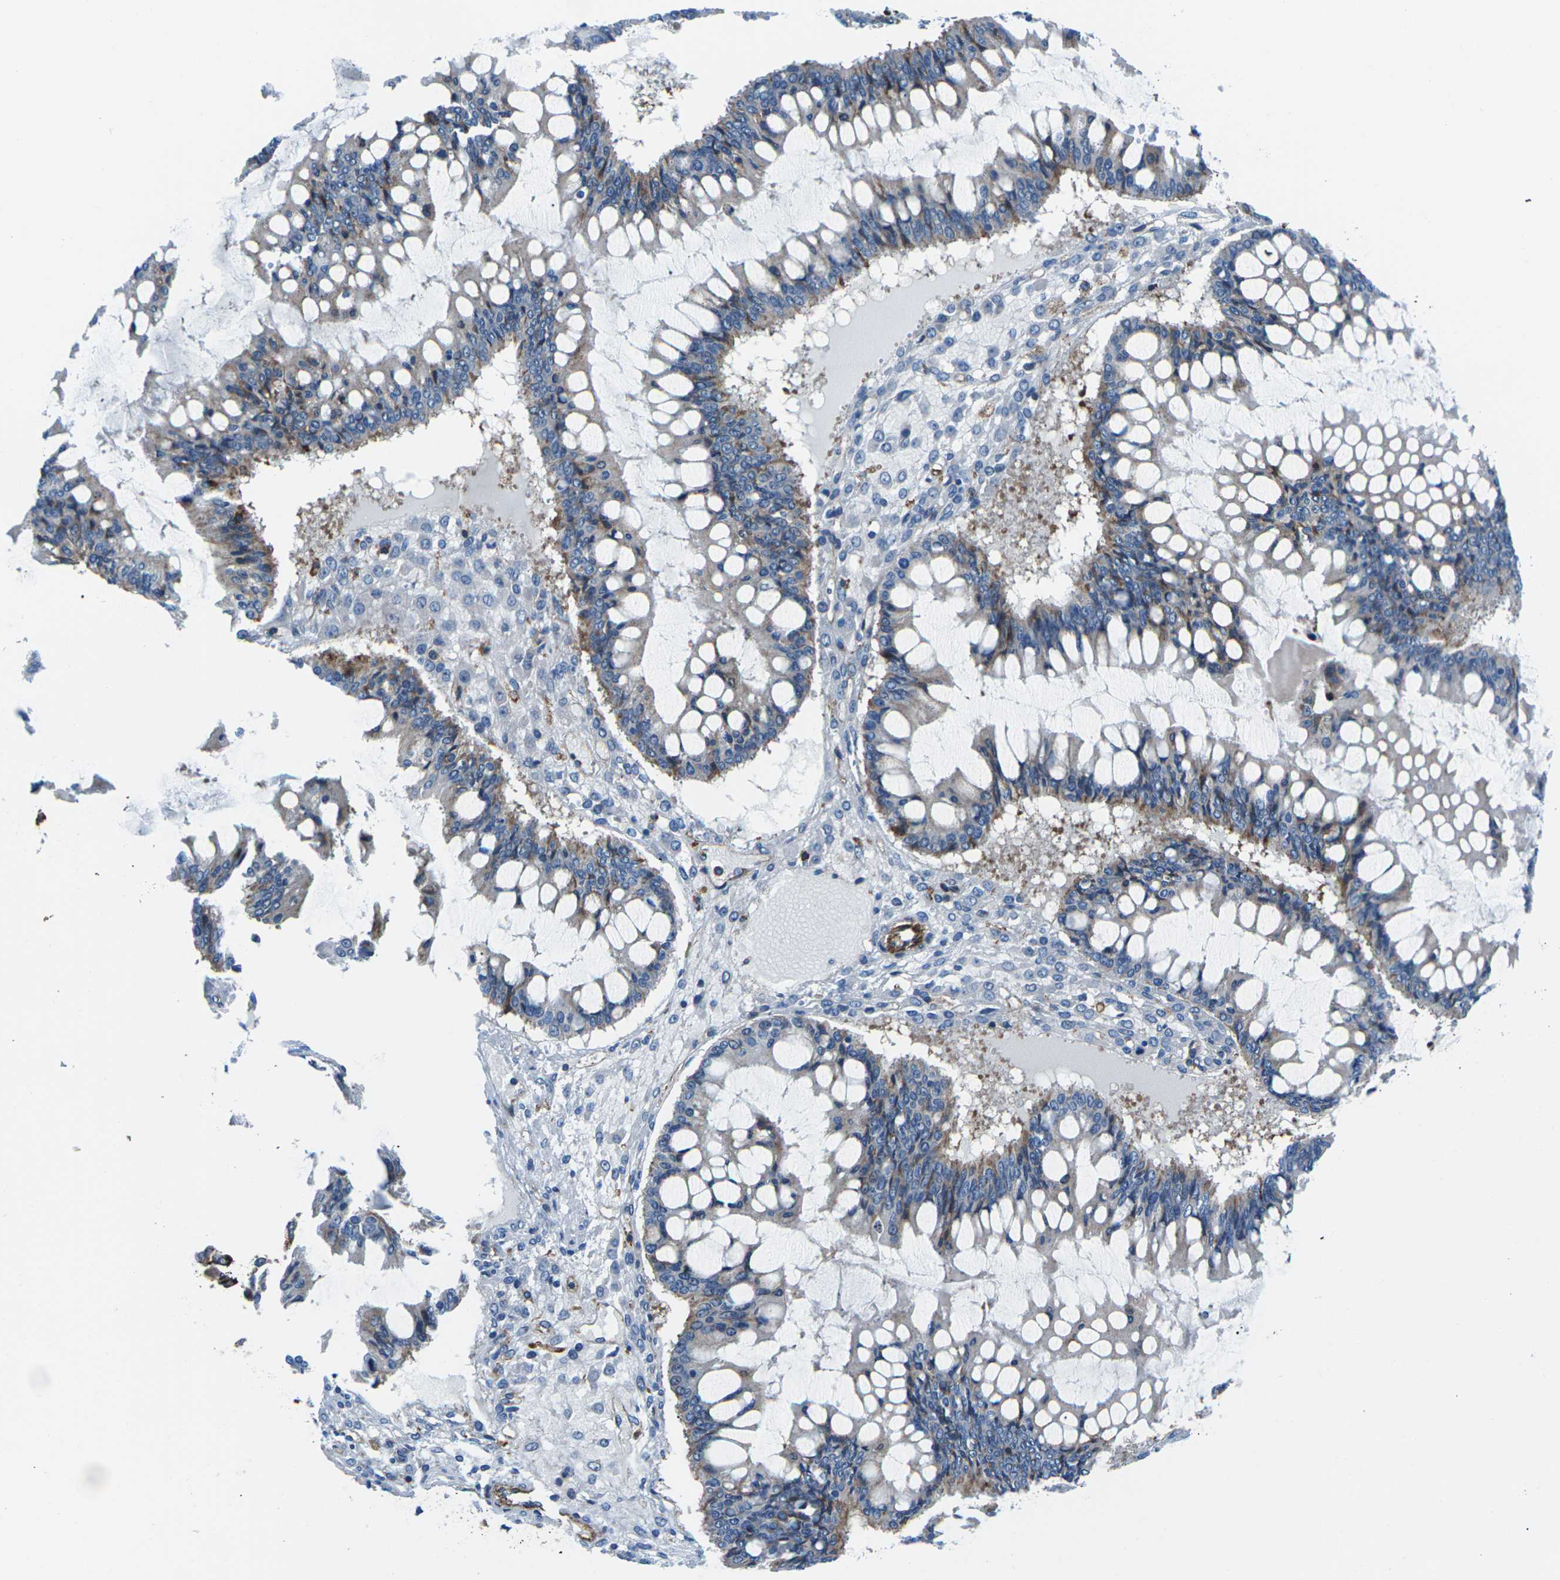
{"staining": {"intensity": "negative", "quantity": "none", "location": "none"}, "tissue": "ovarian cancer", "cell_type": "Tumor cells", "image_type": "cancer", "snomed": [{"axis": "morphology", "description": "Cystadenocarcinoma, mucinous, NOS"}, {"axis": "topography", "description": "Ovary"}], "caption": "DAB immunohistochemical staining of ovarian cancer (mucinous cystadenocarcinoma) shows no significant staining in tumor cells. The staining is performed using DAB brown chromogen with nuclei counter-stained in using hematoxylin.", "gene": "SOCS4", "patient": {"sex": "female", "age": 73}}